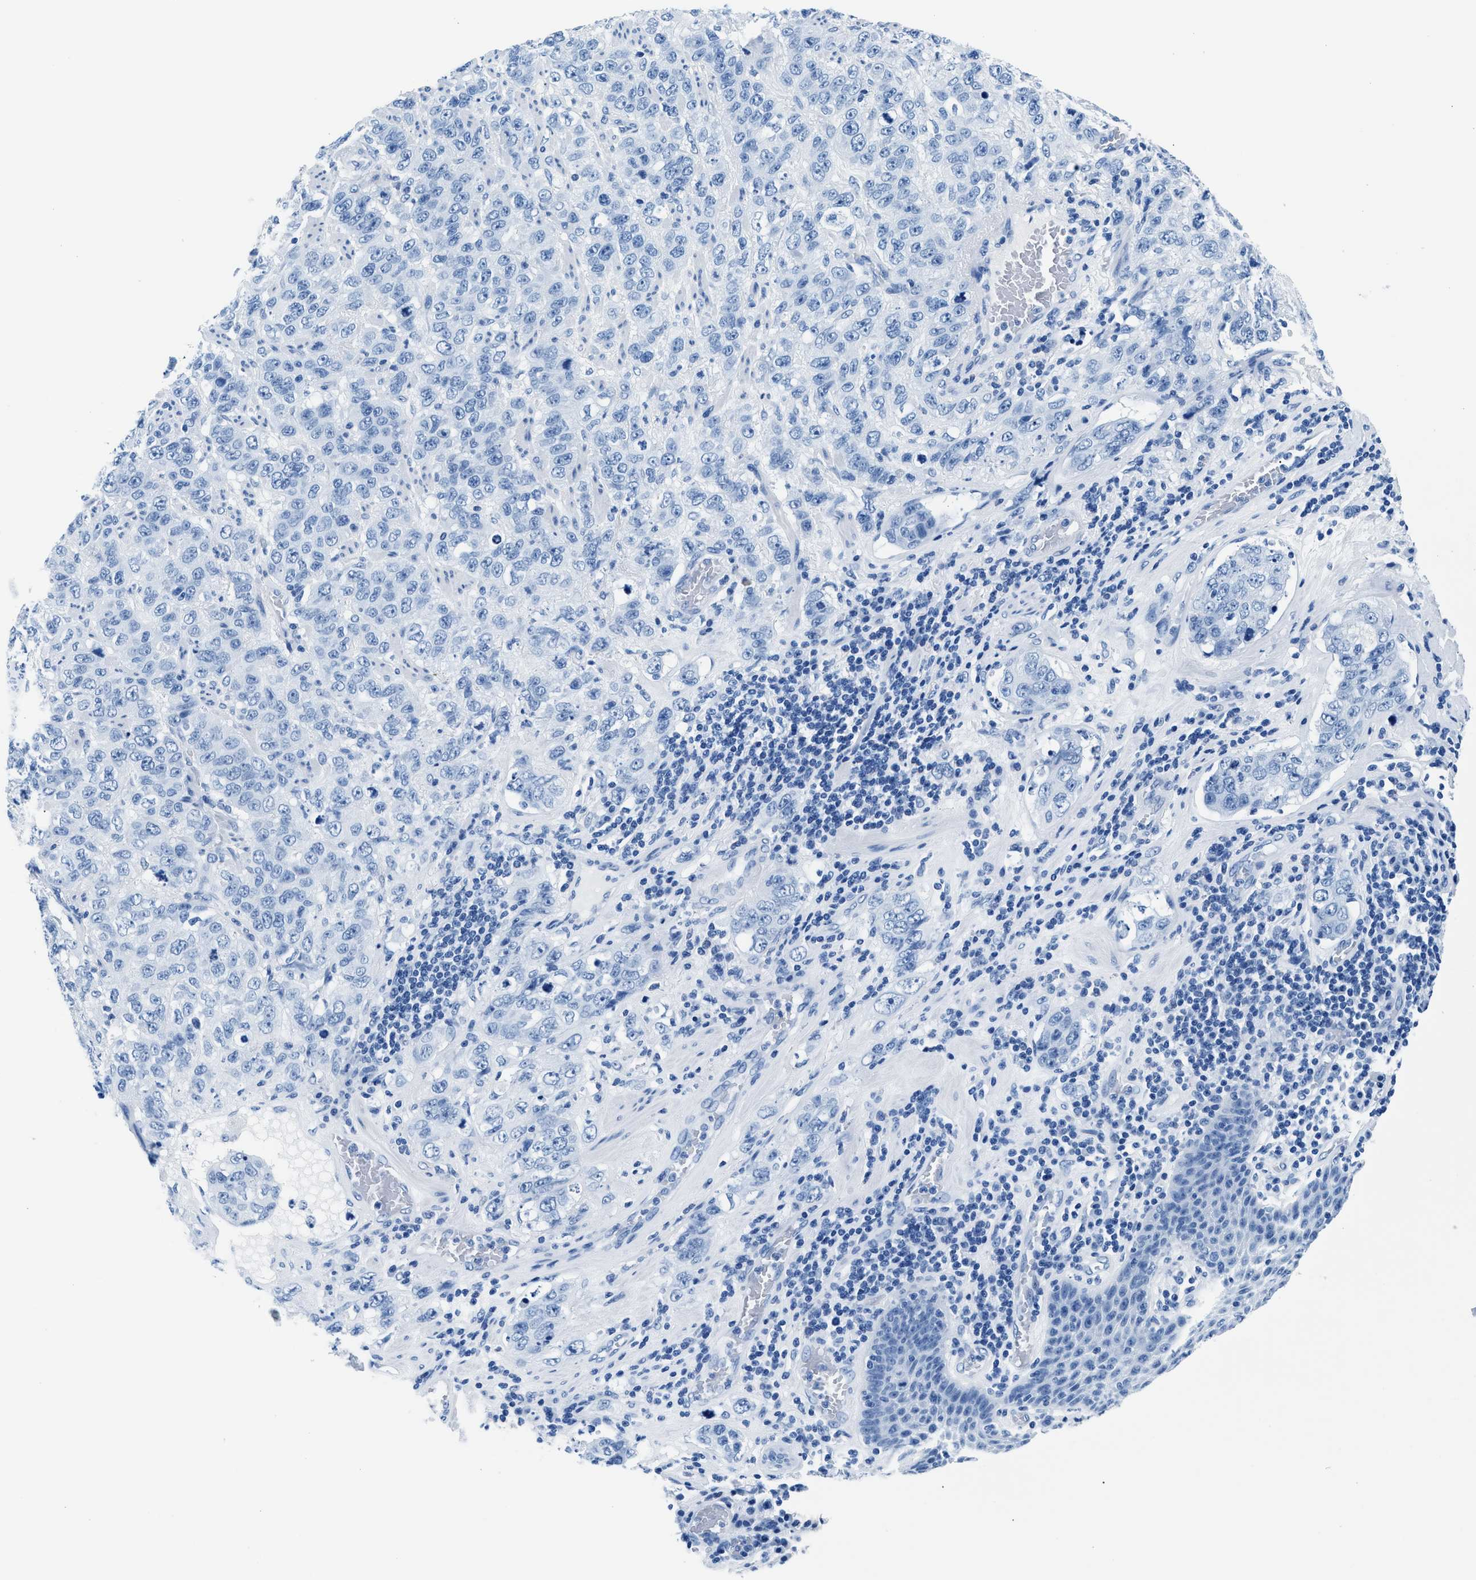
{"staining": {"intensity": "negative", "quantity": "none", "location": "none"}, "tissue": "stomach cancer", "cell_type": "Tumor cells", "image_type": "cancer", "snomed": [{"axis": "morphology", "description": "Adenocarcinoma, NOS"}, {"axis": "topography", "description": "Stomach"}], "caption": "IHC photomicrograph of neoplastic tissue: stomach cancer stained with DAB (3,3'-diaminobenzidine) exhibits no significant protein positivity in tumor cells. The staining is performed using DAB brown chromogen with nuclei counter-stained in using hematoxylin.", "gene": "CPS1", "patient": {"sex": "male", "age": 48}}